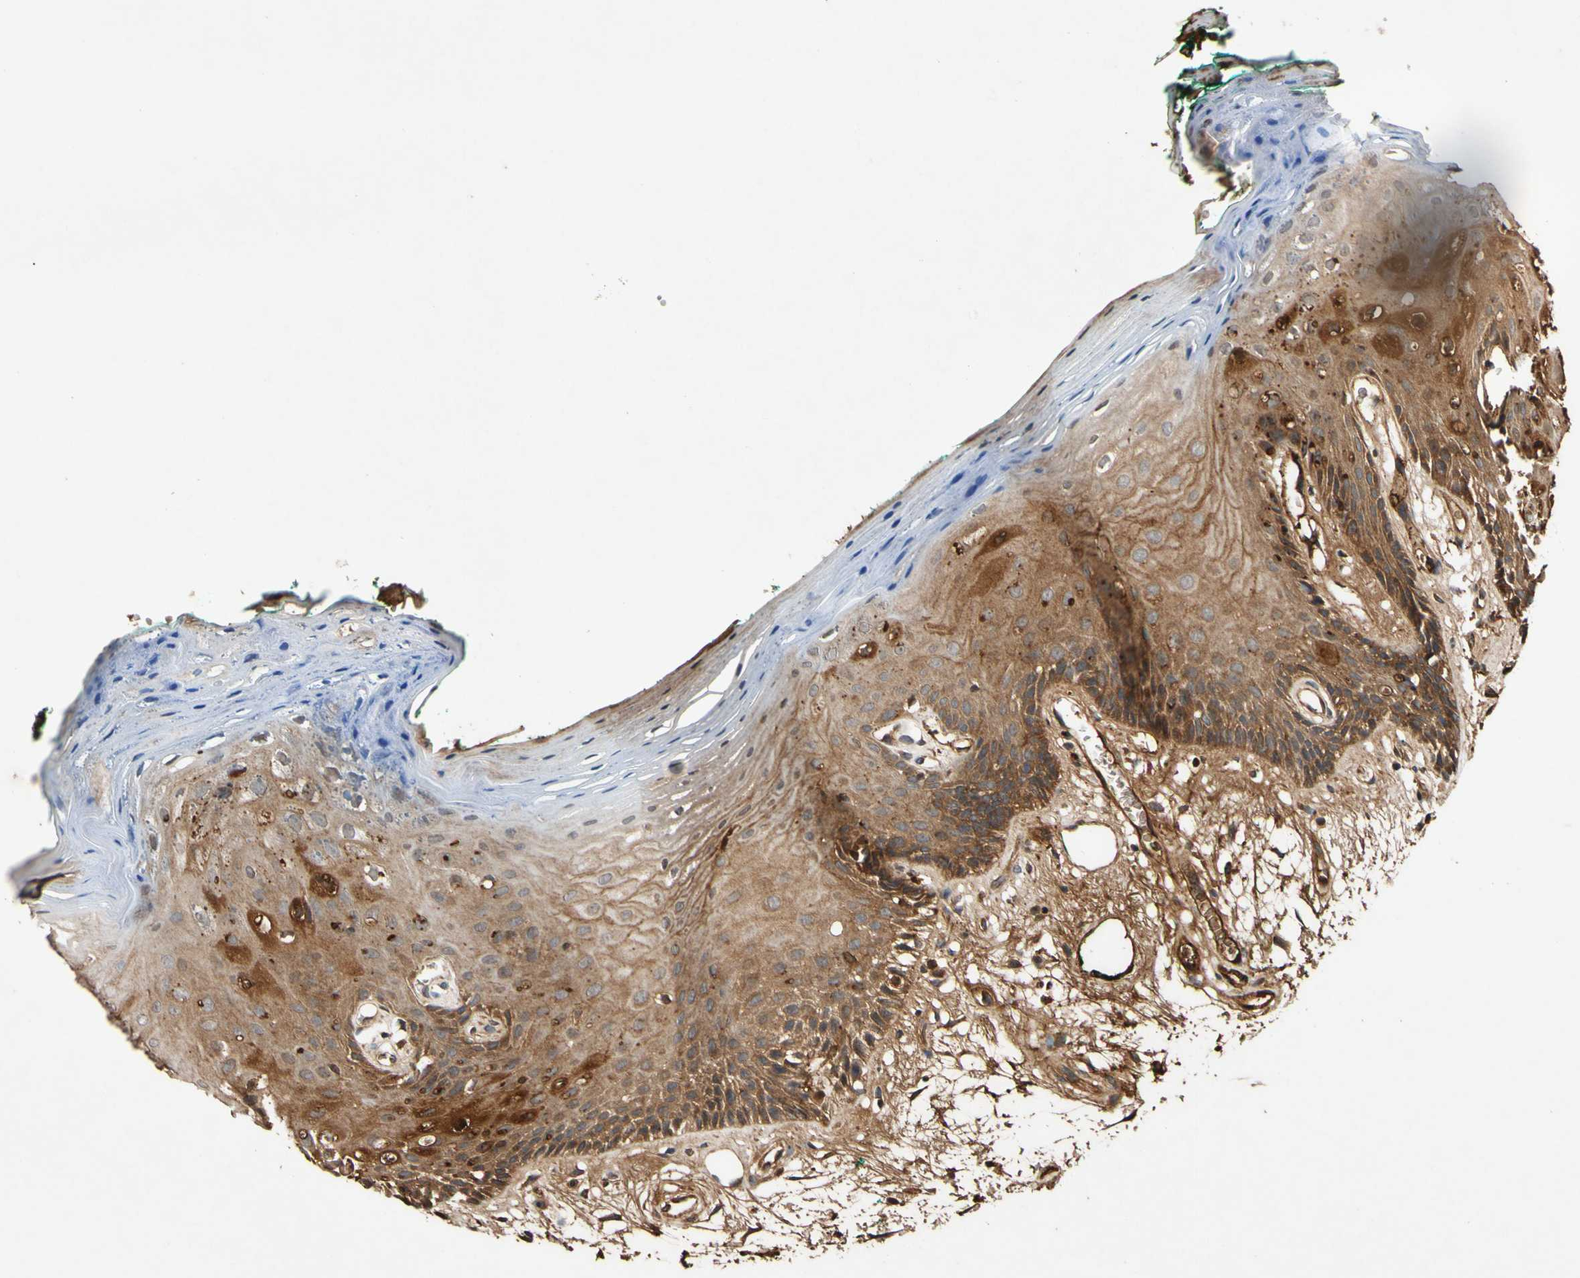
{"staining": {"intensity": "moderate", "quantity": ">75%", "location": "cytoplasmic/membranous"}, "tissue": "oral mucosa", "cell_type": "Squamous epithelial cells", "image_type": "normal", "snomed": [{"axis": "morphology", "description": "Normal tissue, NOS"}, {"axis": "topography", "description": "Skeletal muscle"}, {"axis": "topography", "description": "Oral tissue"}, {"axis": "topography", "description": "Peripheral nerve tissue"}], "caption": "Immunohistochemistry (IHC) histopathology image of benign oral mucosa: human oral mucosa stained using immunohistochemistry (IHC) shows medium levels of moderate protein expression localized specifically in the cytoplasmic/membranous of squamous epithelial cells, appearing as a cytoplasmic/membranous brown color.", "gene": "PLAT", "patient": {"sex": "female", "age": 84}}